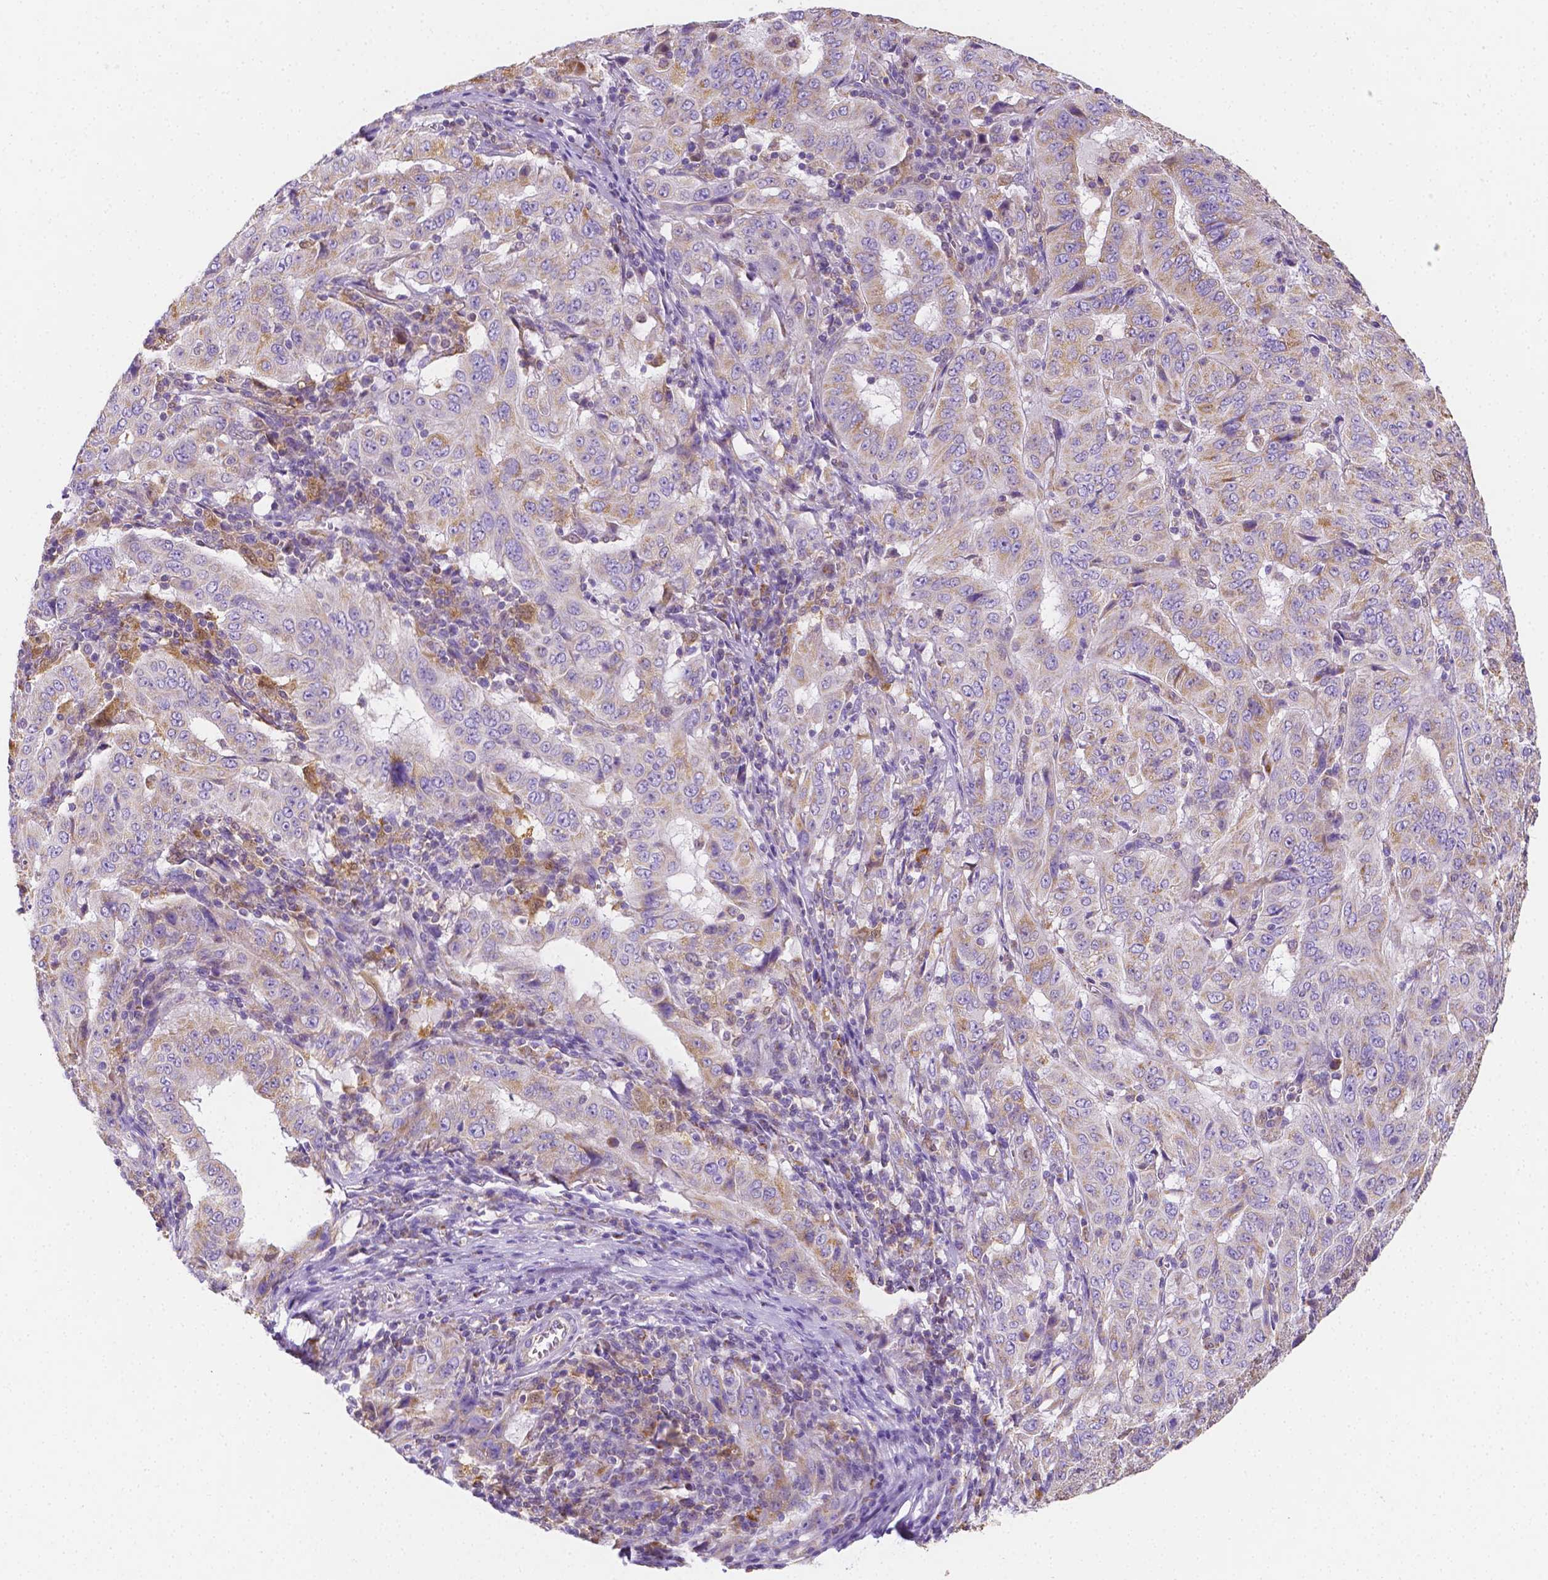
{"staining": {"intensity": "weak", "quantity": "25%-75%", "location": "cytoplasmic/membranous"}, "tissue": "pancreatic cancer", "cell_type": "Tumor cells", "image_type": "cancer", "snomed": [{"axis": "morphology", "description": "Adenocarcinoma, NOS"}, {"axis": "topography", "description": "Pancreas"}], "caption": "Human pancreatic adenocarcinoma stained with a protein marker reveals weak staining in tumor cells.", "gene": "SGTB", "patient": {"sex": "male", "age": 63}}